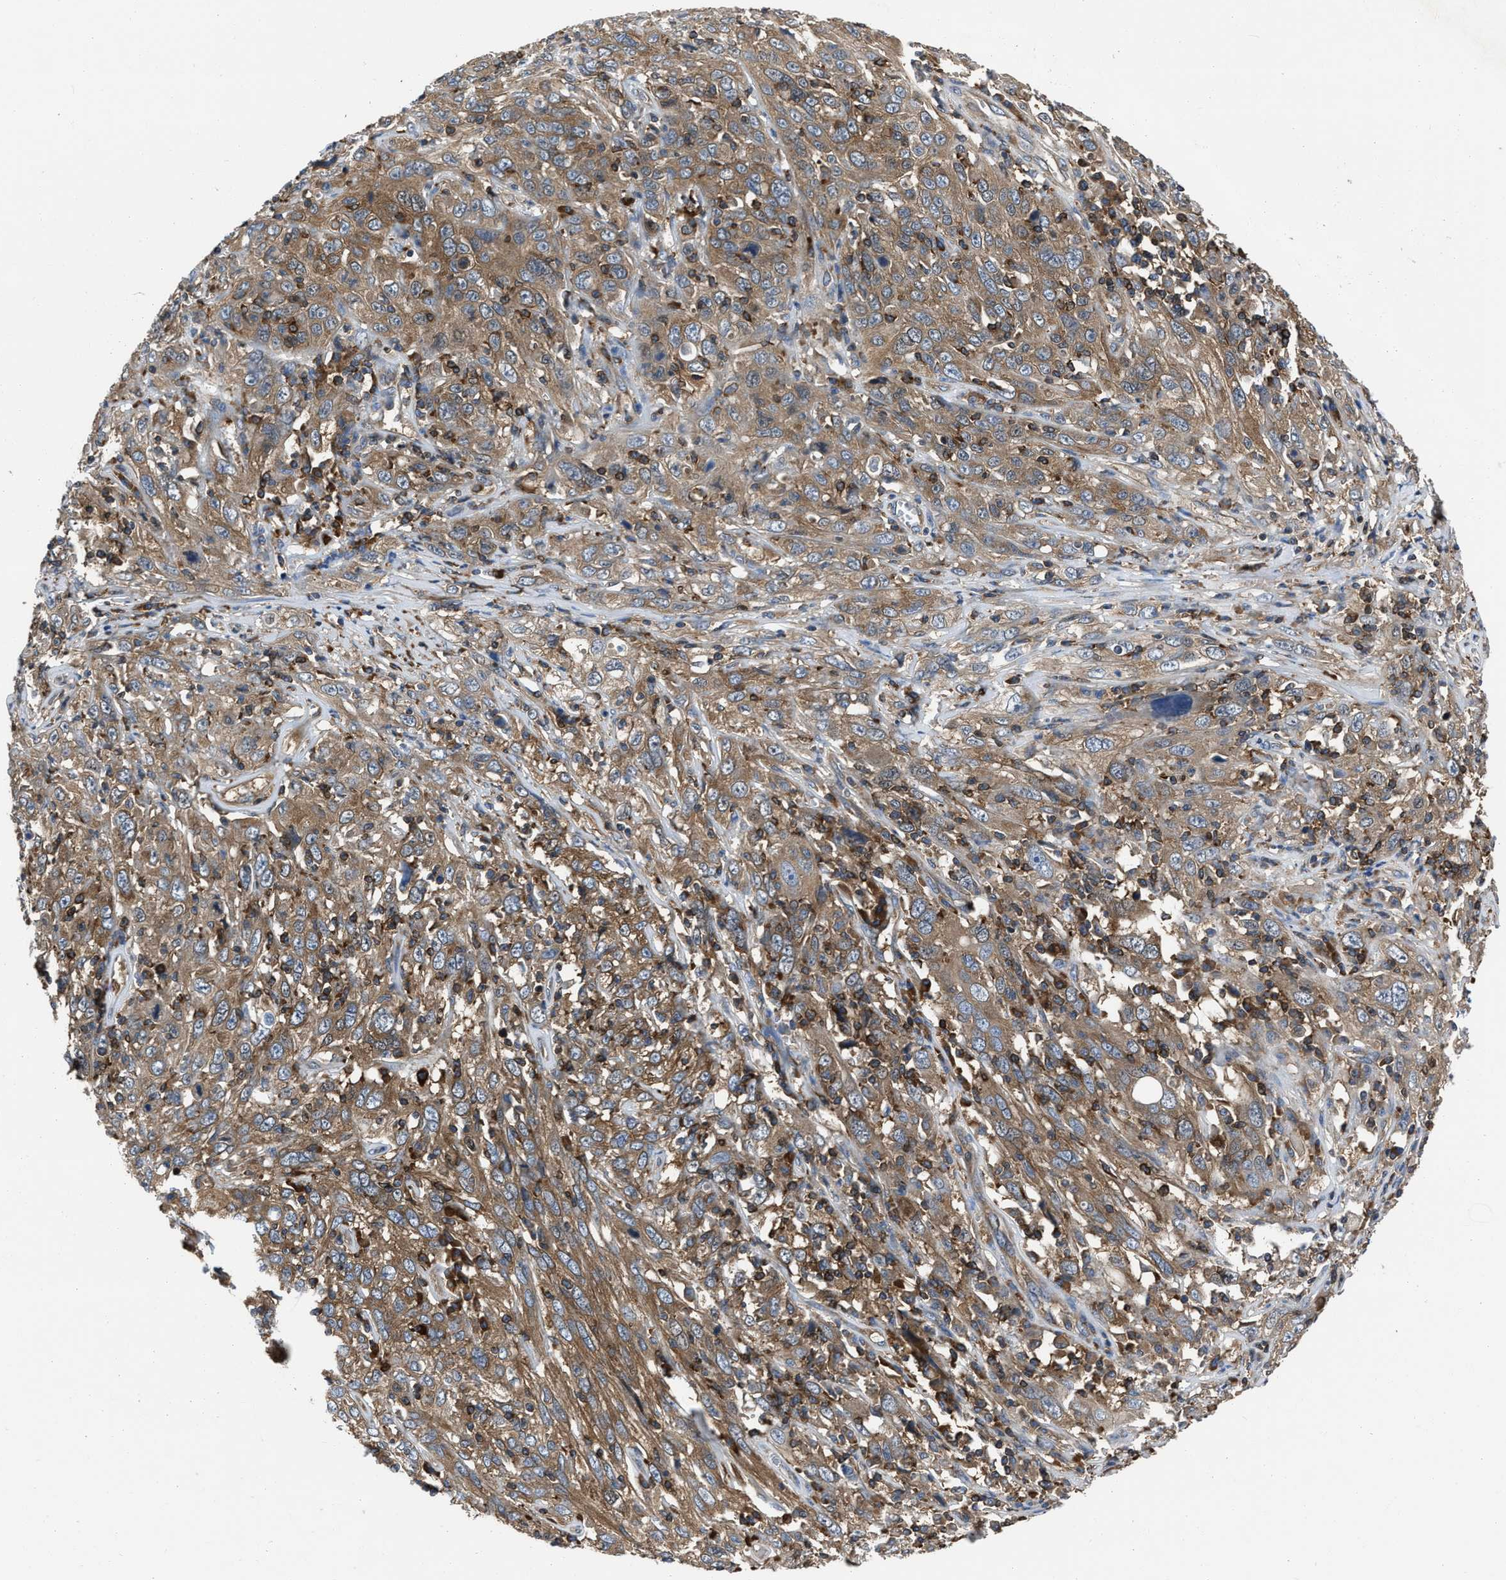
{"staining": {"intensity": "moderate", "quantity": ">75%", "location": "cytoplasmic/membranous"}, "tissue": "cervical cancer", "cell_type": "Tumor cells", "image_type": "cancer", "snomed": [{"axis": "morphology", "description": "Squamous cell carcinoma, NOS"}, {"axis": "topography", "description": "Cervix"}], "caption": "Brown immunohistochemical staining in human cervical cancer (squamous cell carcinoma) exhibits moderate cytoplasmic/membranous staining in approximately >75% of tumor cells. (brown staining indicates protein expression, while blue staining denotes nuclei).", "gene": "YARS1", "patient": {"sex": "female", "age": 46}}